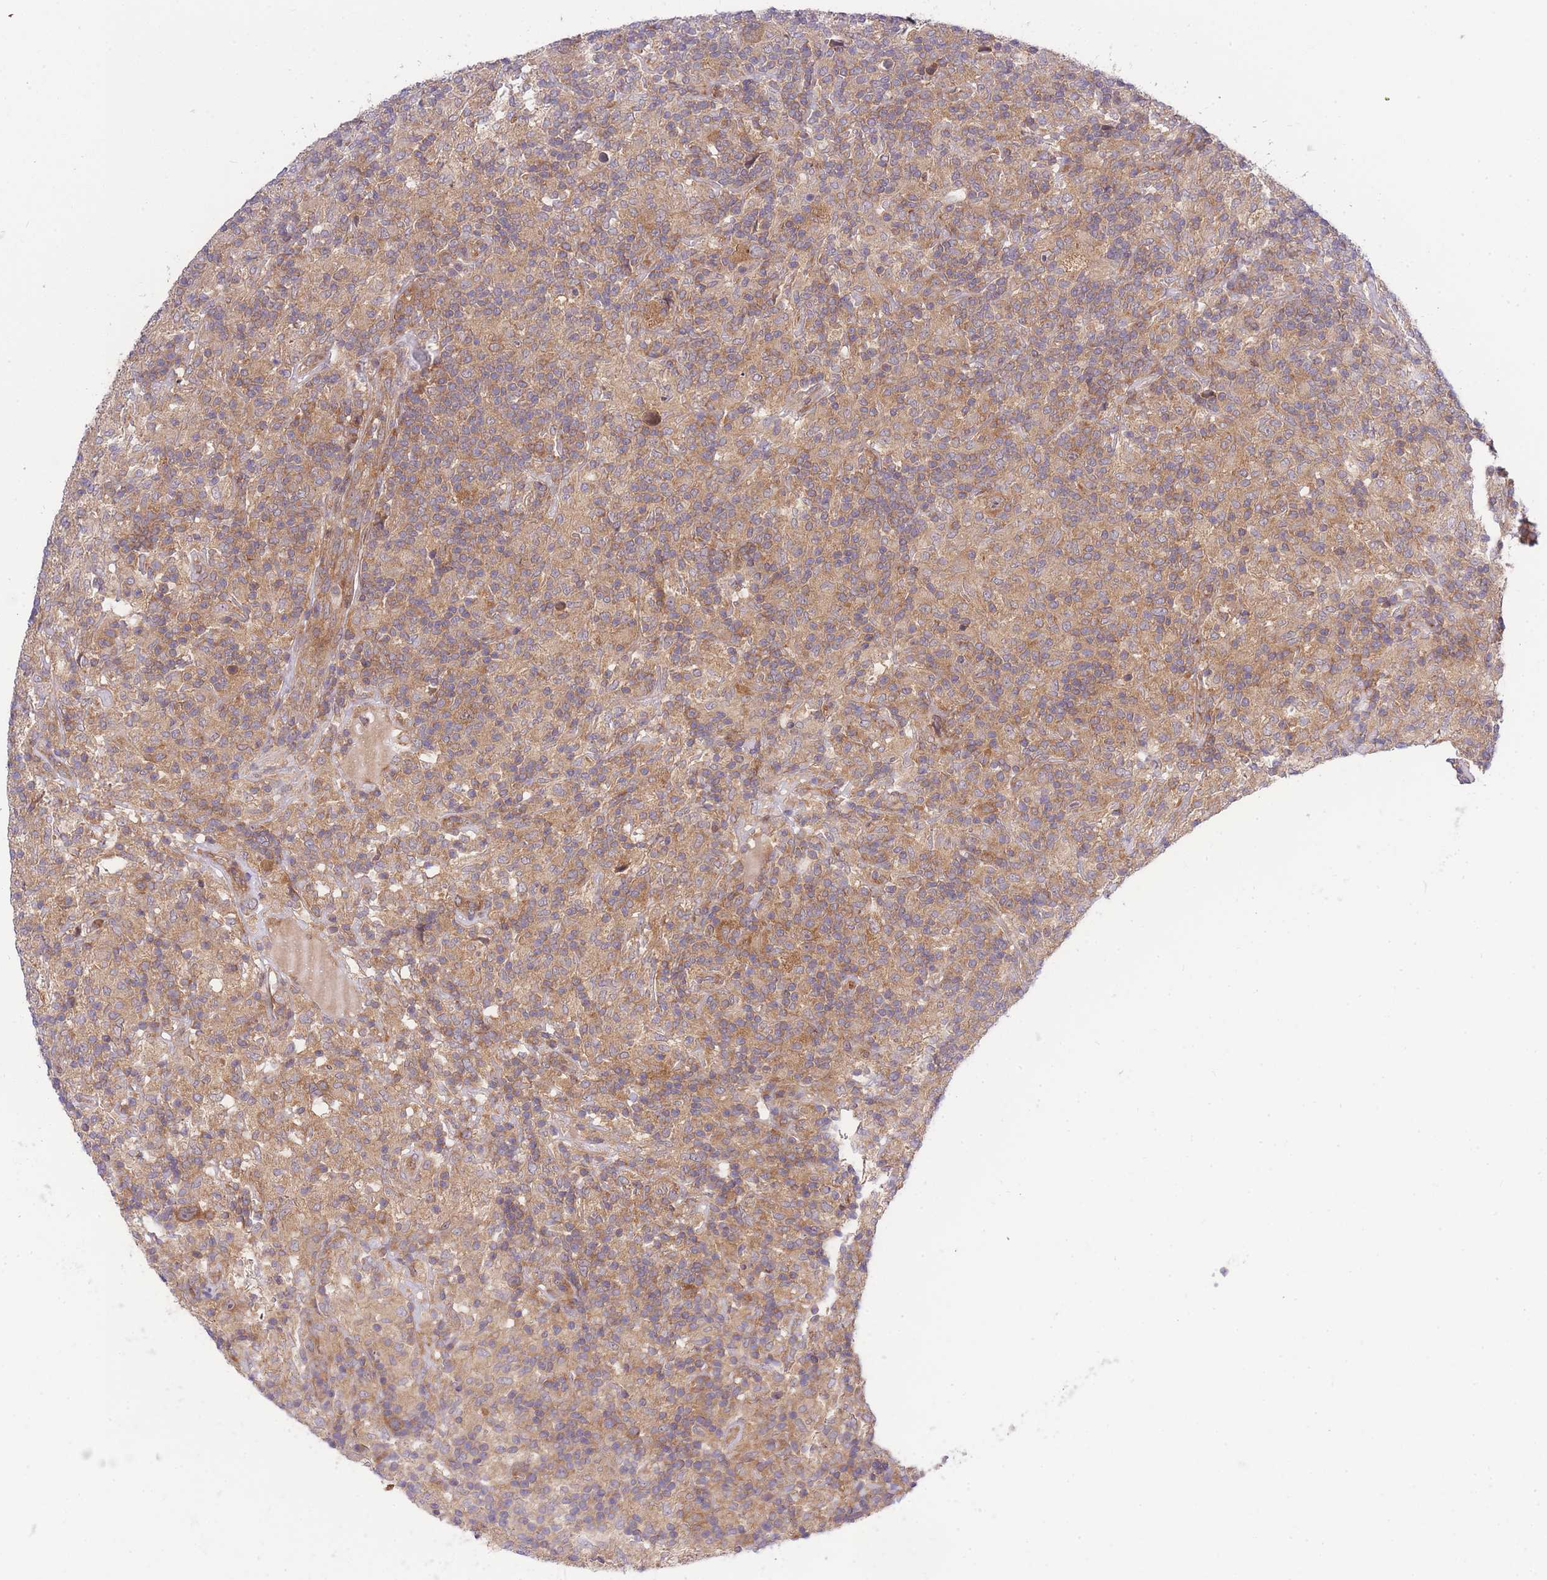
{"staining": {"intensity": "moderate", "quantity": ">75%", "location": "cytoplasmic/membranous"}, "tissue": "lymphoma", "cell_type": "Tumor cells", "image_type": "cancer", "snomed": [{"axis": "morphology", "description": "Hodgkin's disease, NOS"}, {"axis": "topography", "description": "Lymph node"}], "caption": "DAB (3,3'-diaminobenzidine) immunohistochemical staining of human lymphoma exhibits moderate cytoplasmic/membranous protein expression in approximately >75% of tumor cells. The protein of interest is shown in brown color, while the nuclei are stained blue.", "gene": "EIF2B2", "patient": {"sex": "male", "age": 70}}